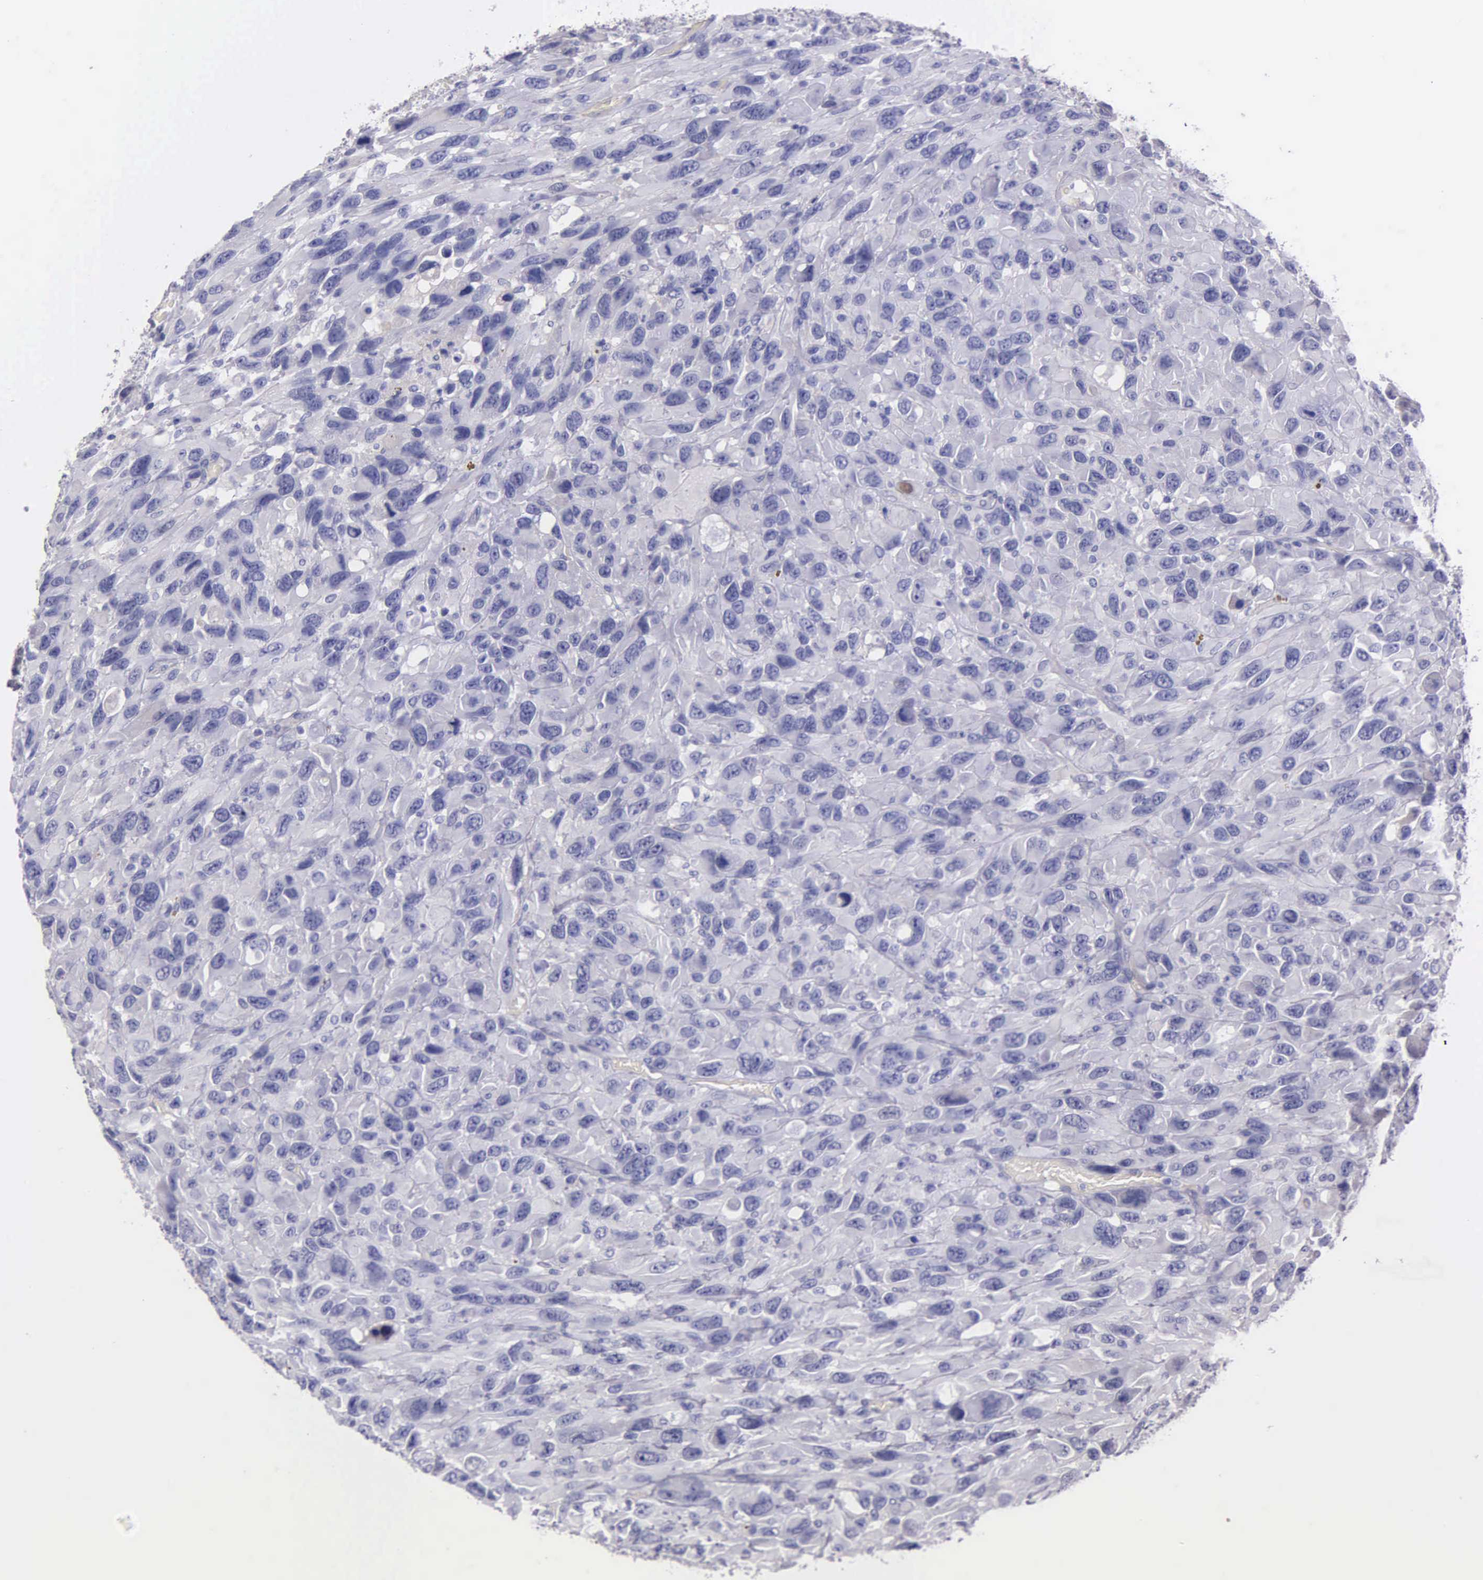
{"staining": {"intensity": "negative", "quantity": "none", "location": "none"}, "tissue": "renal cancer", "cell_type": "Tumor cells", "image_type": "cancer", "snomed": [{"axis": "morphology", "description": "Adenocarcinoma, NOS"}, {"axis": "topography", "description": "Kidney"}], "caption": "Renal cancer (adenocarcinoma) was stained to show a protein in brown. There is no significant expression in tumor cells.", "gene": "GSTT2", "patient": {"sex": "male", "age": 79}}